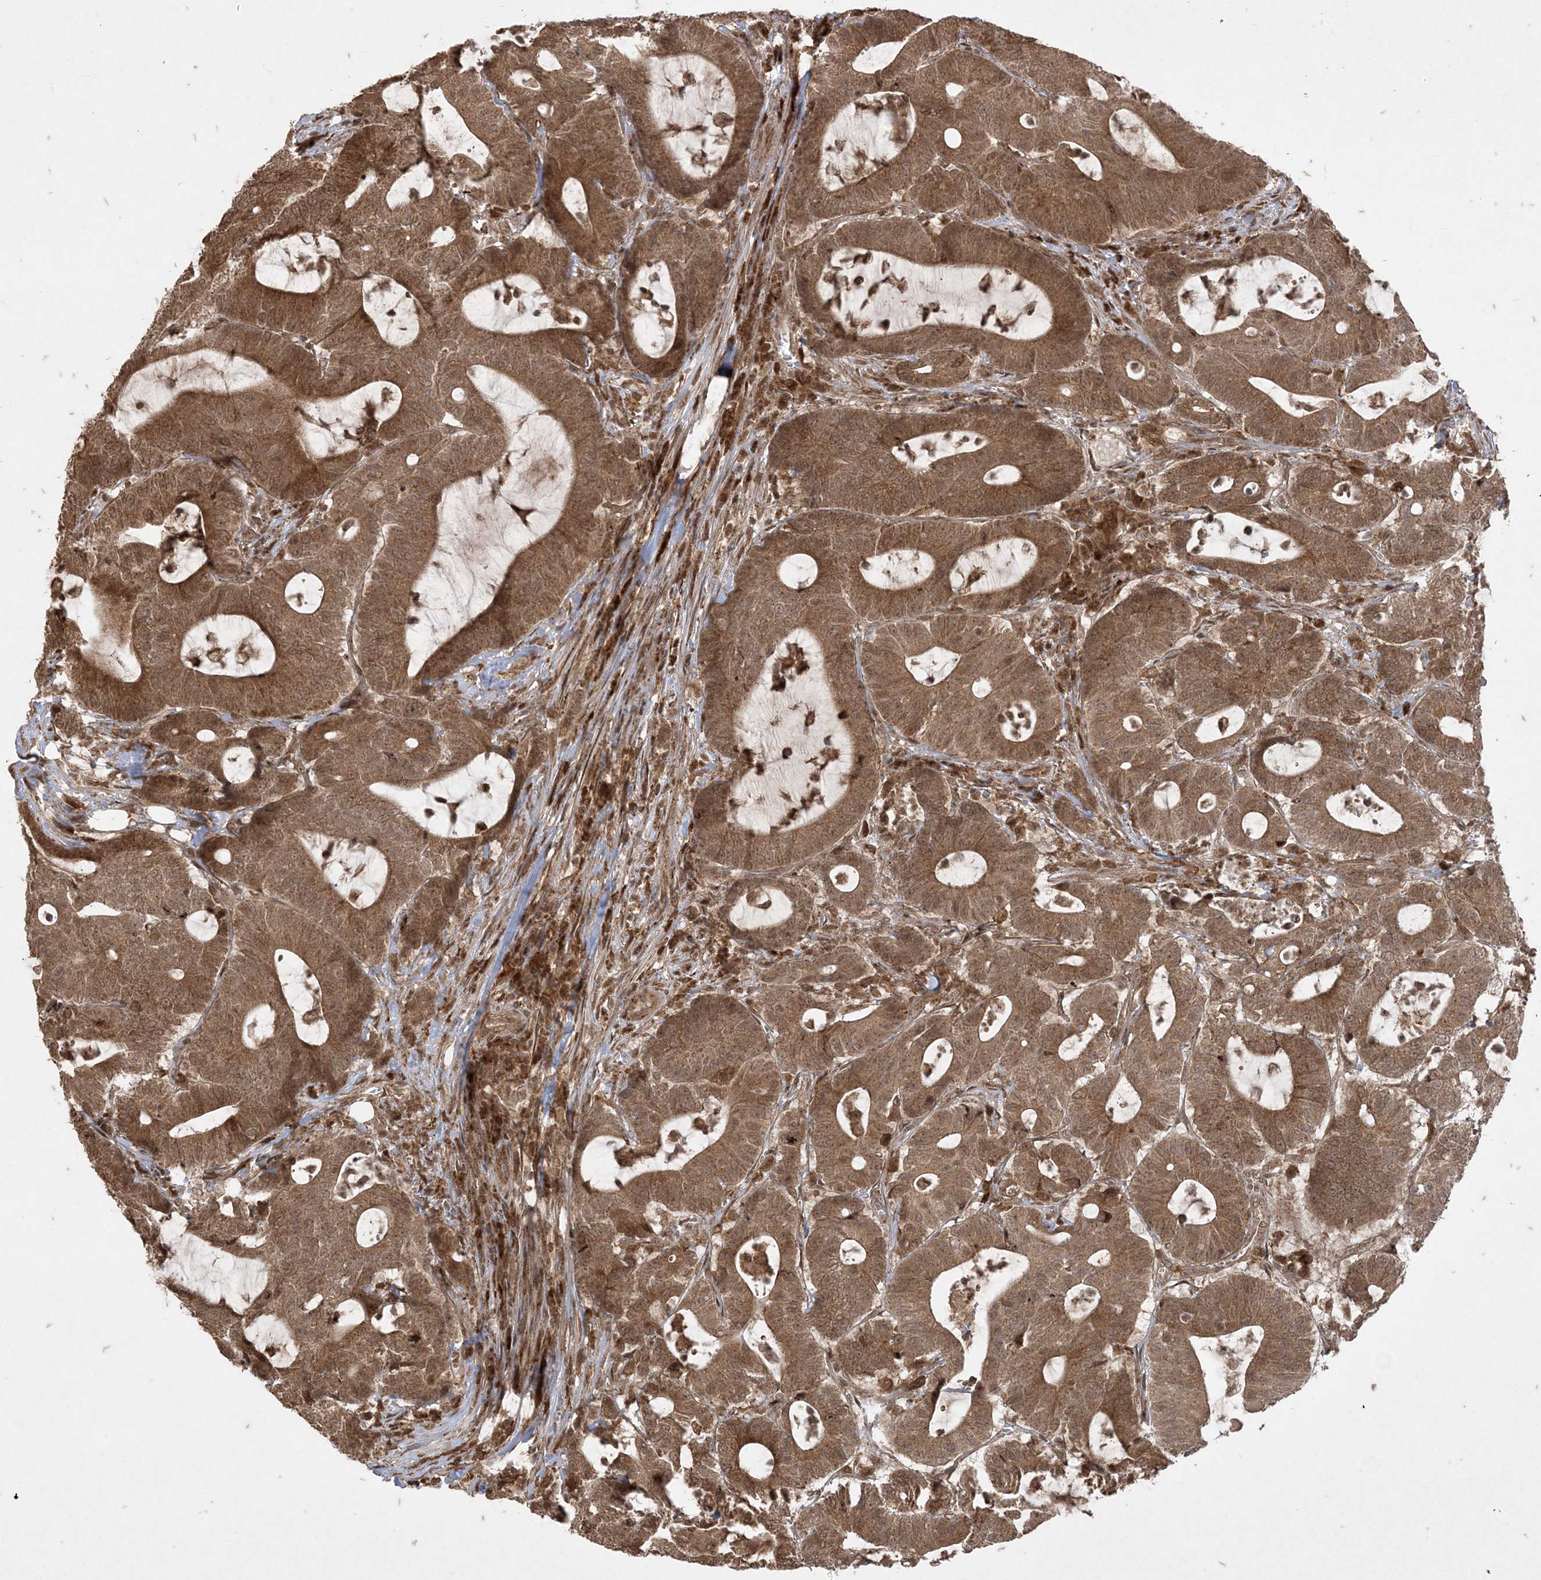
{"staining": {"intensity": "moderate", "quantity": ">75%", "location": "cytoplasmic/membranous"}, "tissue": "colorectal cancer", "cell_type": "Tumor cells", "image_type": "cancer", "snomed": [{"axis": "morphology", "description": "Adenocarcinoma, NOS"}, {"axis": "topography", "description": "Colon"}], "caption": "This histopathology image demonstrates colorectal adenocarcinoma stained with immunohistochemistry (IHC) to label a protein in brown. The cytoplasmic/membranous of tumor cells show moderate positivity for the protein. Nuclei are counter-stained blue.", "gene": "RRAS", "patient": {"sex": "female", "age": 84}}